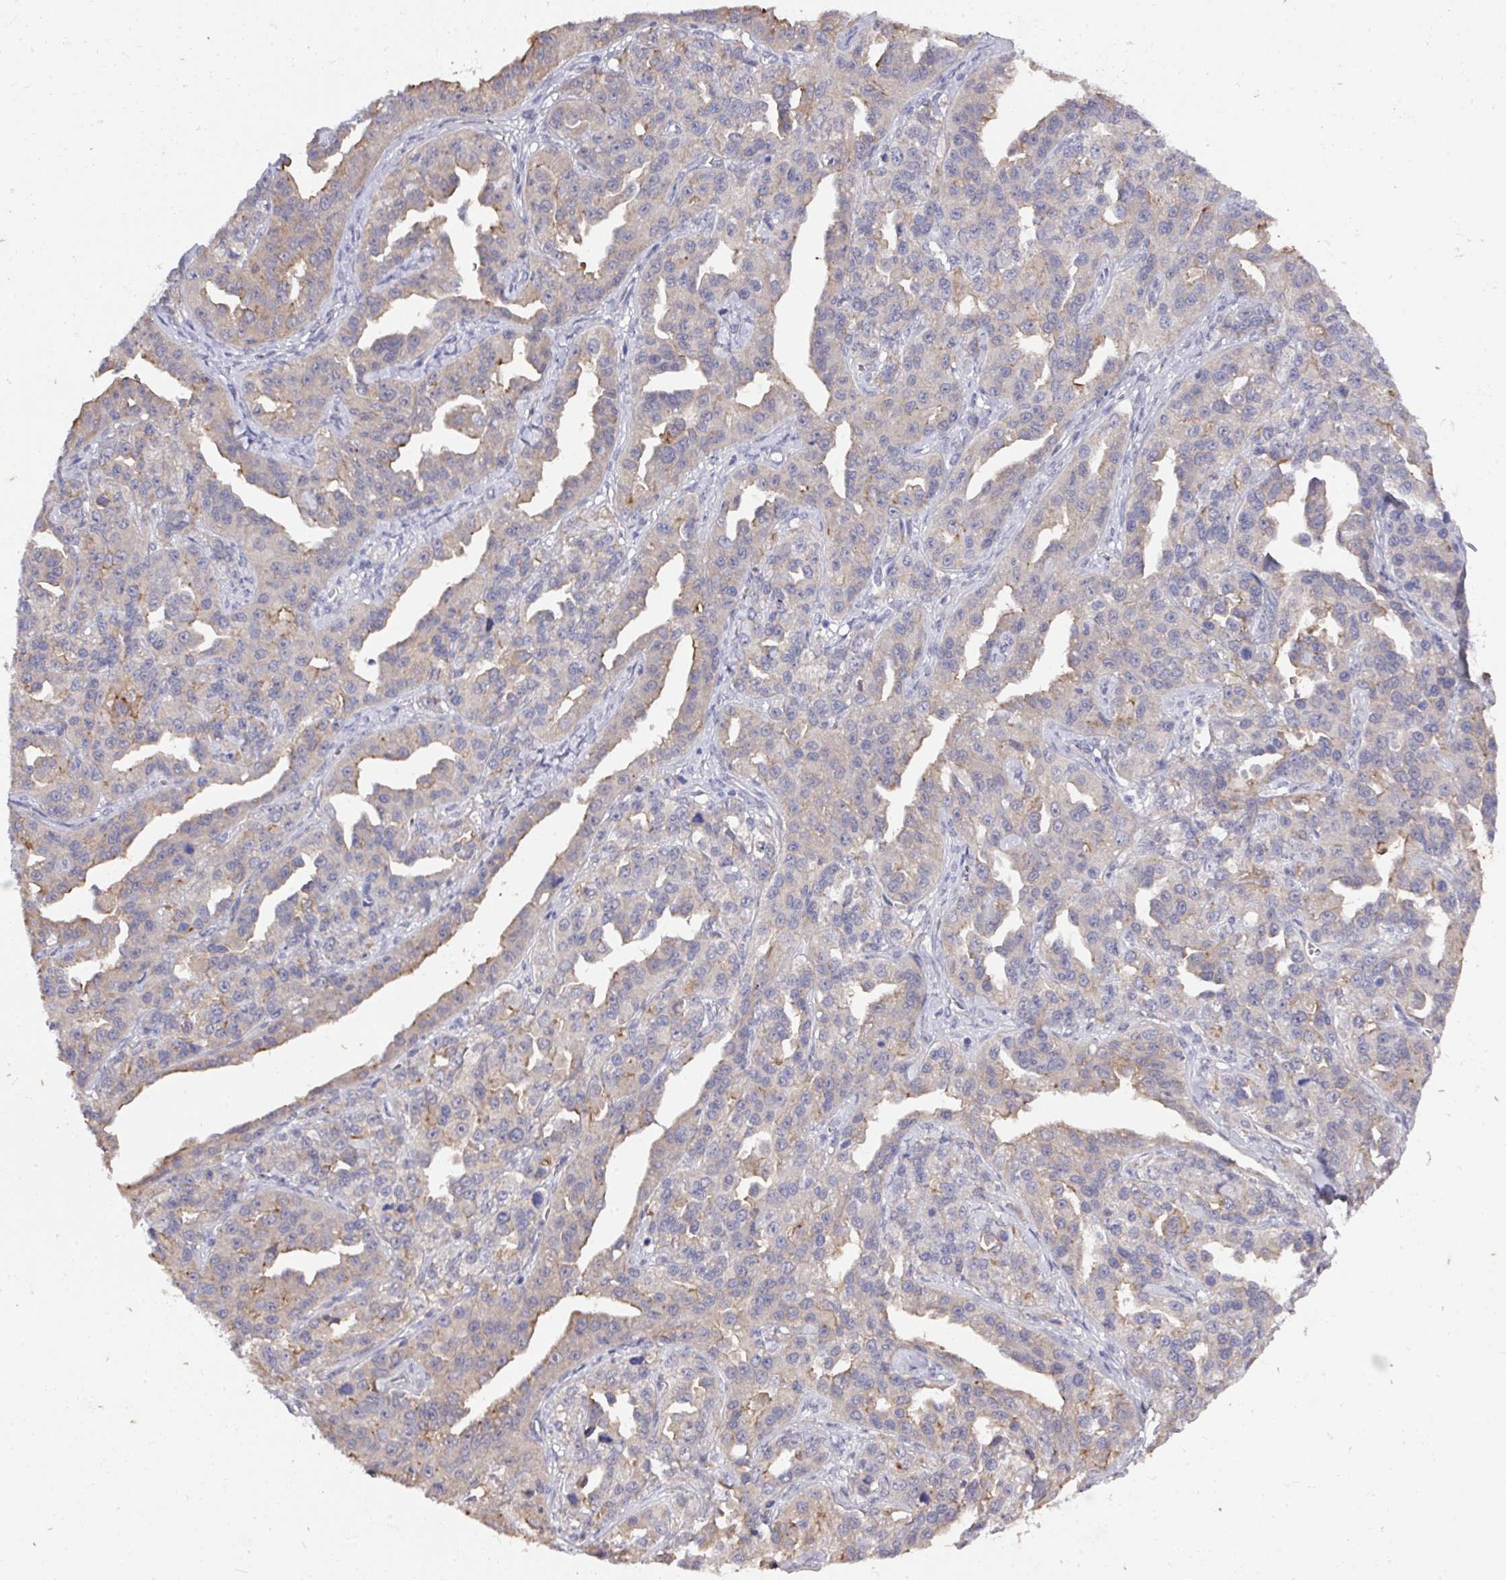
{"staining": {"intensity": "weak", "quantity": "<25%", "location": "cytoplasmic/membranous"}, "tissue": "ovarian cancer", "cell_type": "Tumor cells", "image_type": "cancer", "snomed": [{"axis": "morphology", "description": "Cystadenocarcinoma, serous, NOS"}, {"axis": "topography", "description": "Ovary"}], "caption": "An immunohistochemistry (IHC) image of ovarian serous cystadenocarcinoma is shown. There is no staining in tumor cells of ovarian serous cystadenocarcinoma.", "gene": "PRR5", "patient": {"sex": "female", "age": 75}}